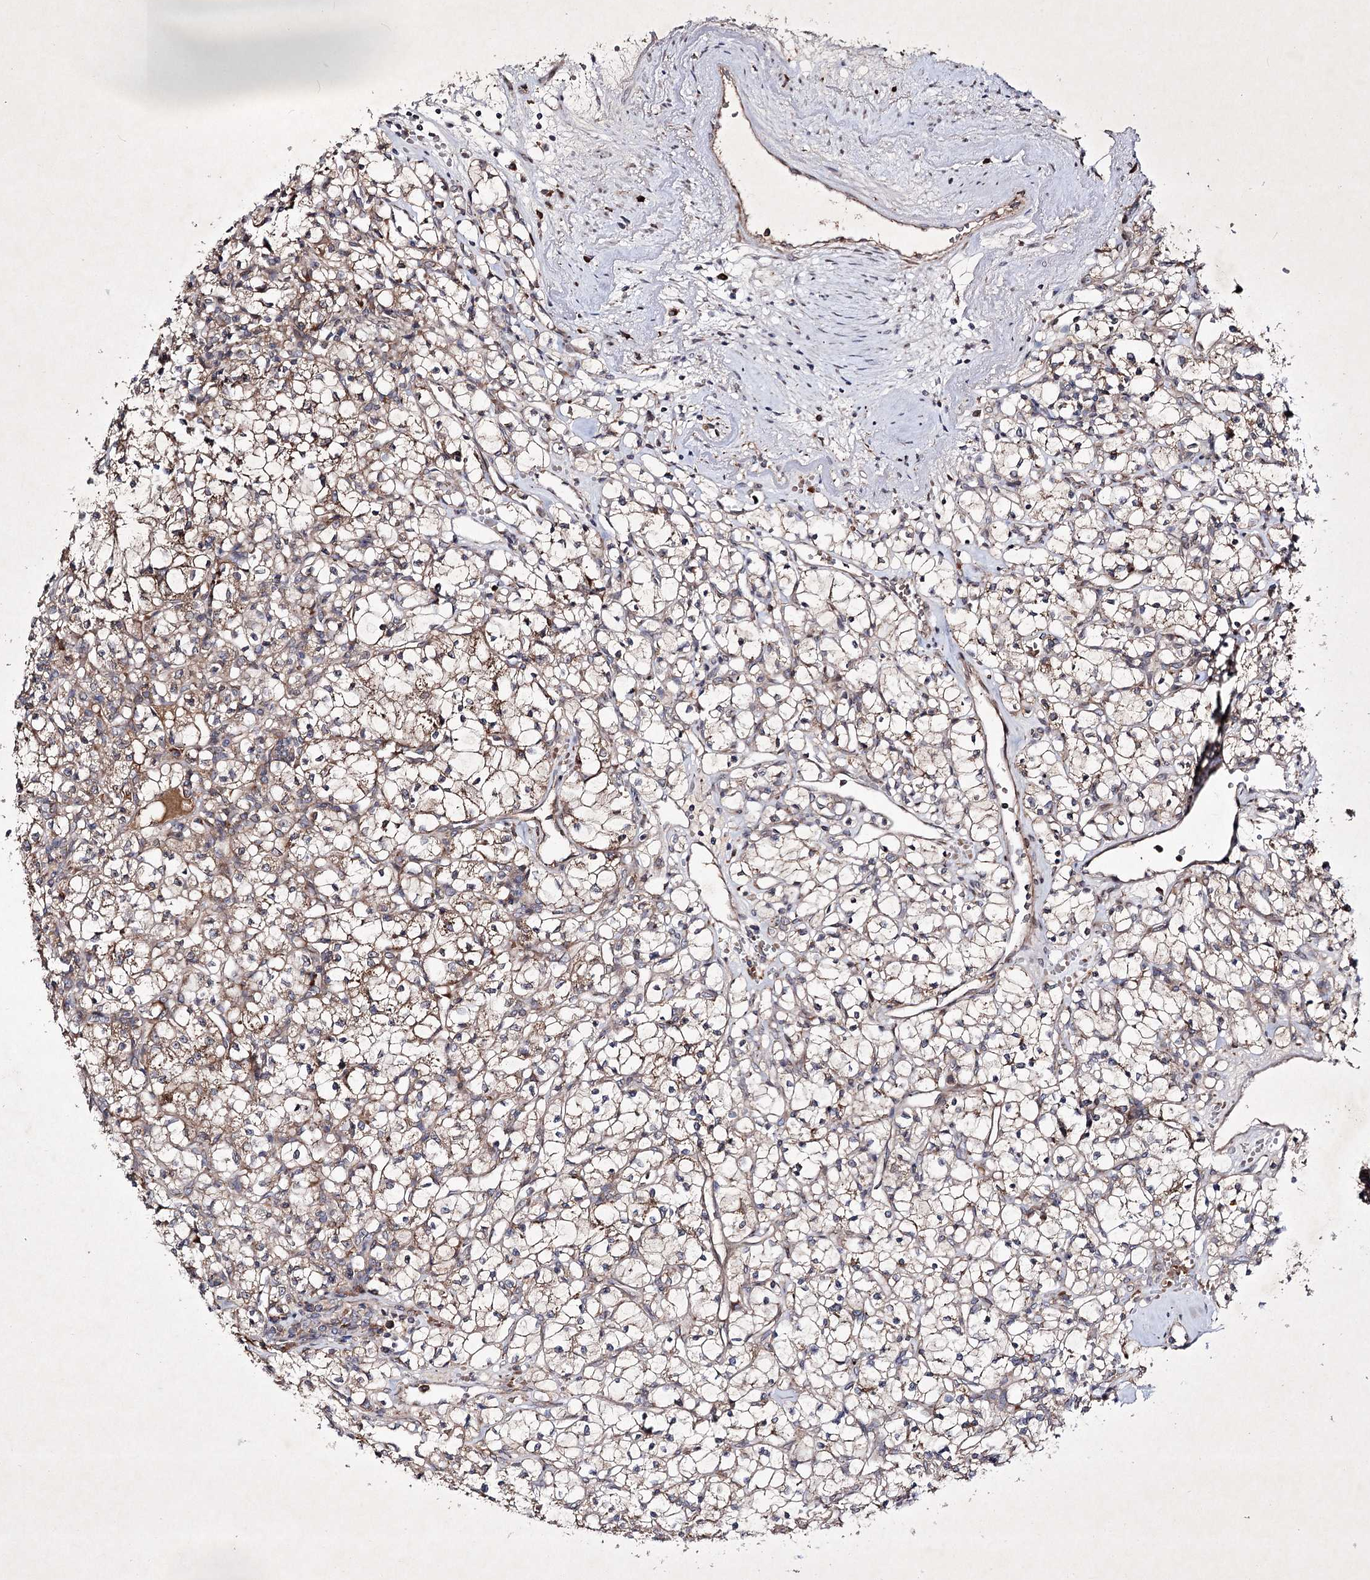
{"staining": {"intensity": "moderate", "quantity": ">75%", "location": "cytoplasmic/membranous"}, "tissue": "renal cancer", "cell_type": "Tumor cells", "image_type": "cancer", "snomed": [{"axis": "morphology", "description": "Adenocarcinoma, NOS"}, {"axis": "topography", "description": "Kidney"}], "caption": "Renal cancer stained with a brown dye shows moderate cytoplasmic/membranous positive positivity in about >75% of tumor cells.", "gene": "ALG9", "patient": {"sex": "female", "age": 59}}